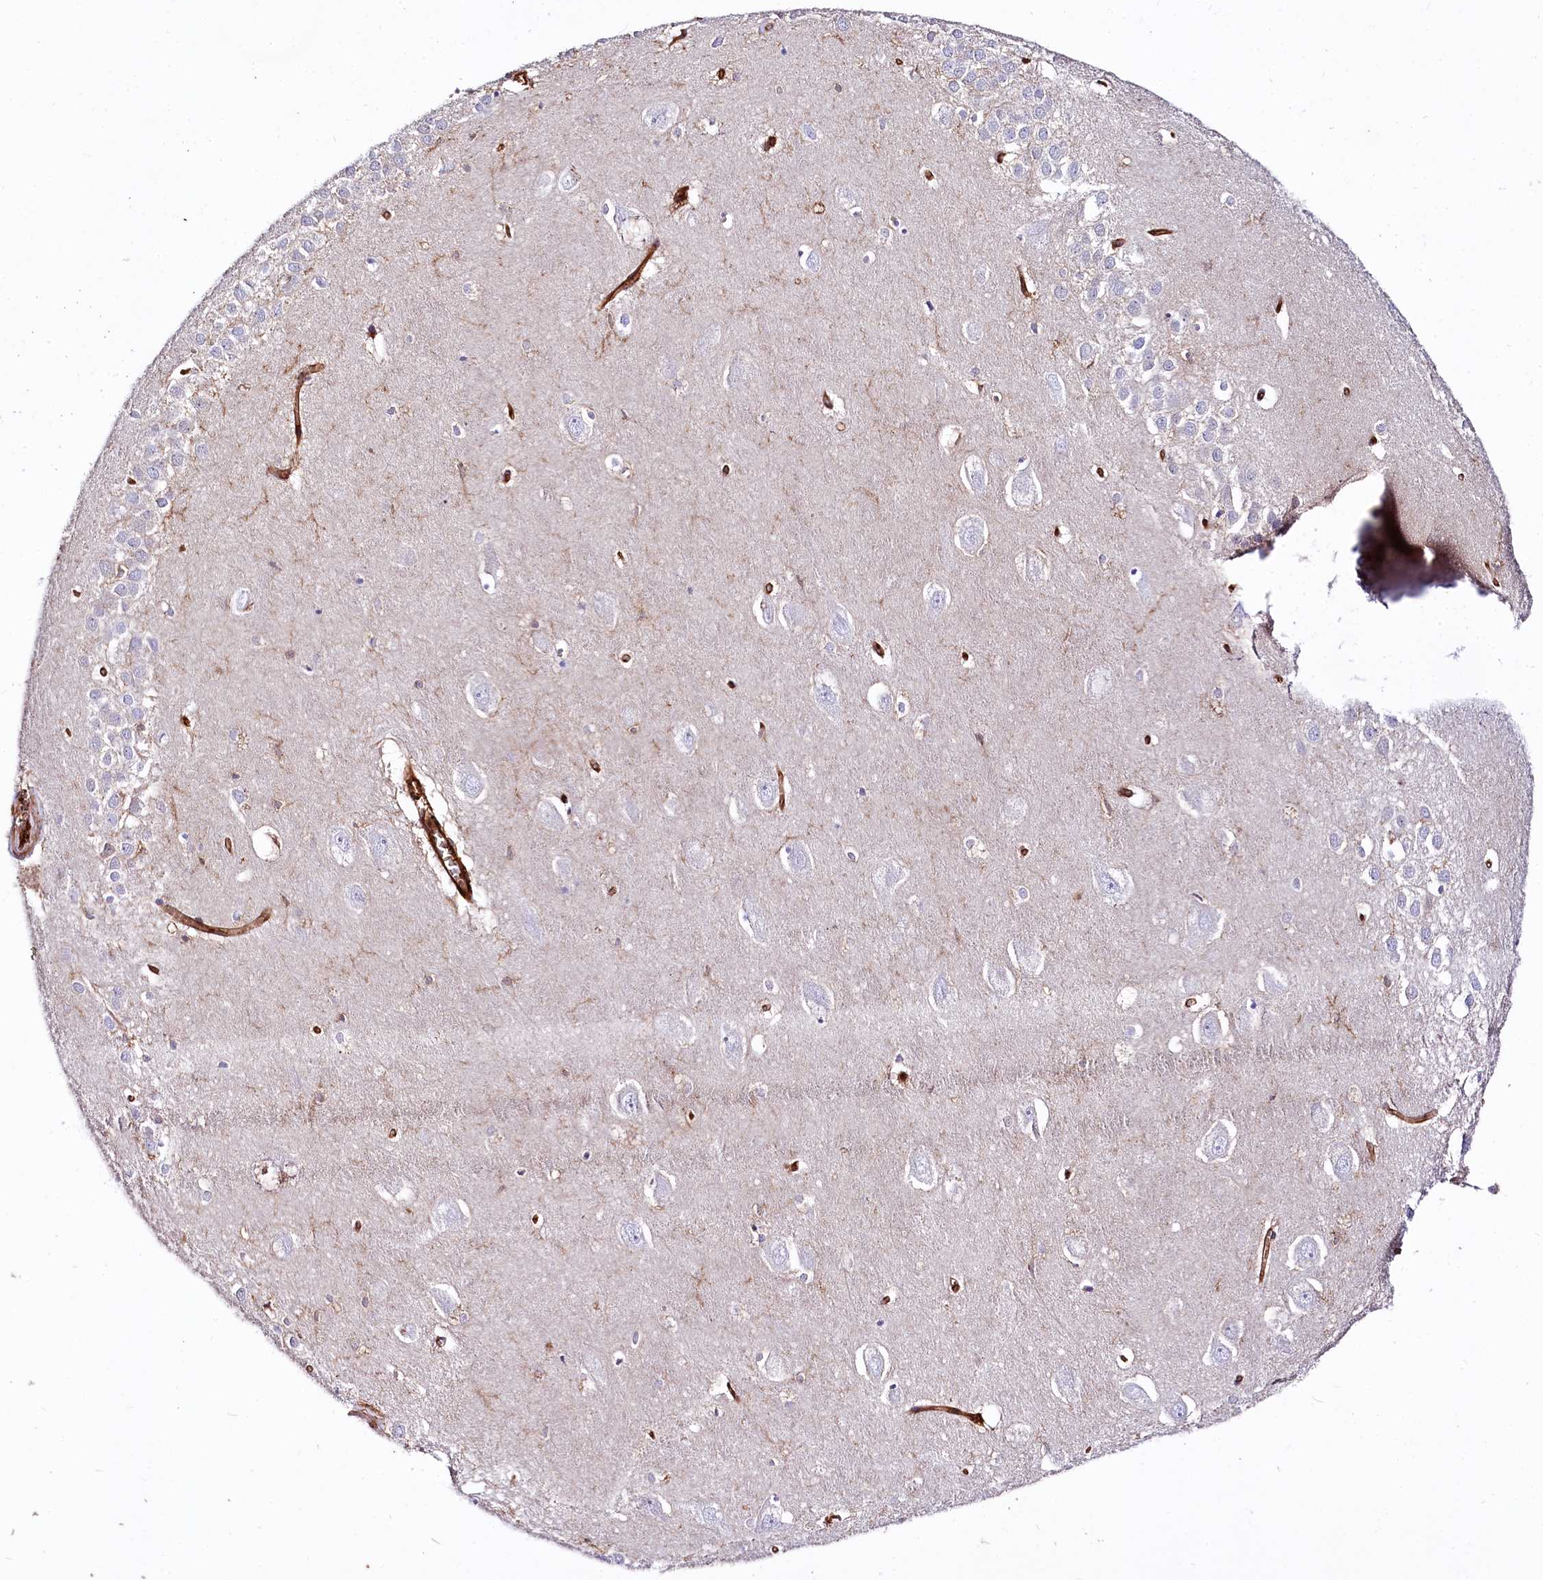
{"staining": {"intensity": "negative", "quantity": "none", "location": "none"}, "tissue": "hippocampus", "cell_type": "Glial cells", "image_type": "normal", "snomed": [{"axis": "morphology", "description": "Normal tissue, NOS"}, {"axis": "topography", "description": "Hippocampus"}], "caption": "Hippocampus stained for a protein using immunohistochemistry (IHC) reveals no expression glial cells.", "gene": "ANO6", "patient": {"sex": "female", "age": 64}}